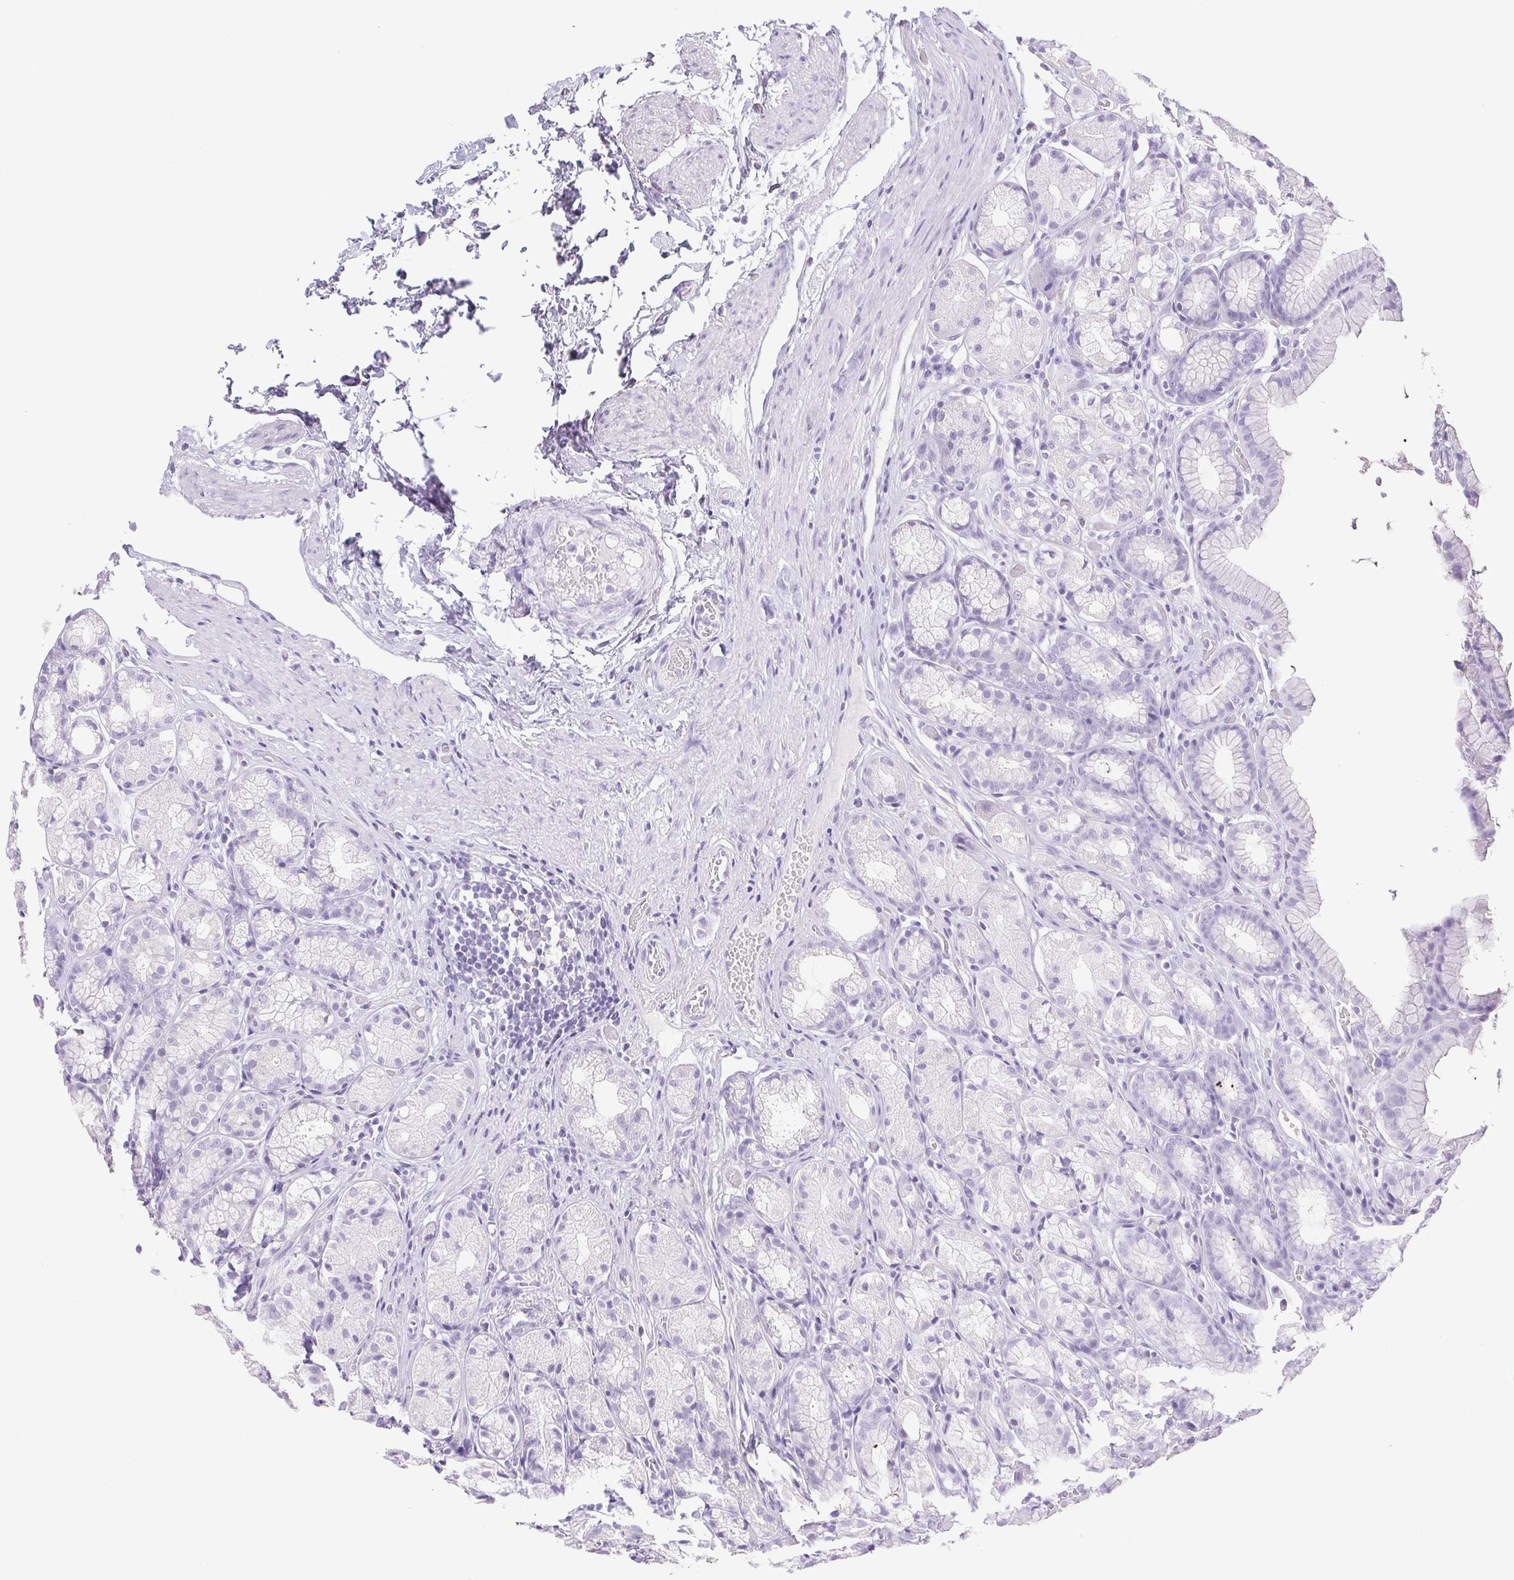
{"staining": {"intensity": "negative", "quantity": "none", "location": "none"}, "tissue": "stomach", "cell_type": "Glandular cells", "image_type": "normal", "snomed": [{"axis": "morphology", "description": "Normal tissue, NOS"}, {"axis": "topography", "description": "Stomach"}], "caption": "DAB immunohistochemical staining of benign stomach reveals no significant expression in glandular cells. Nuclei are stained in blue.", "gene": "HLA", "patient": {"sex": "male", "age": 70}}